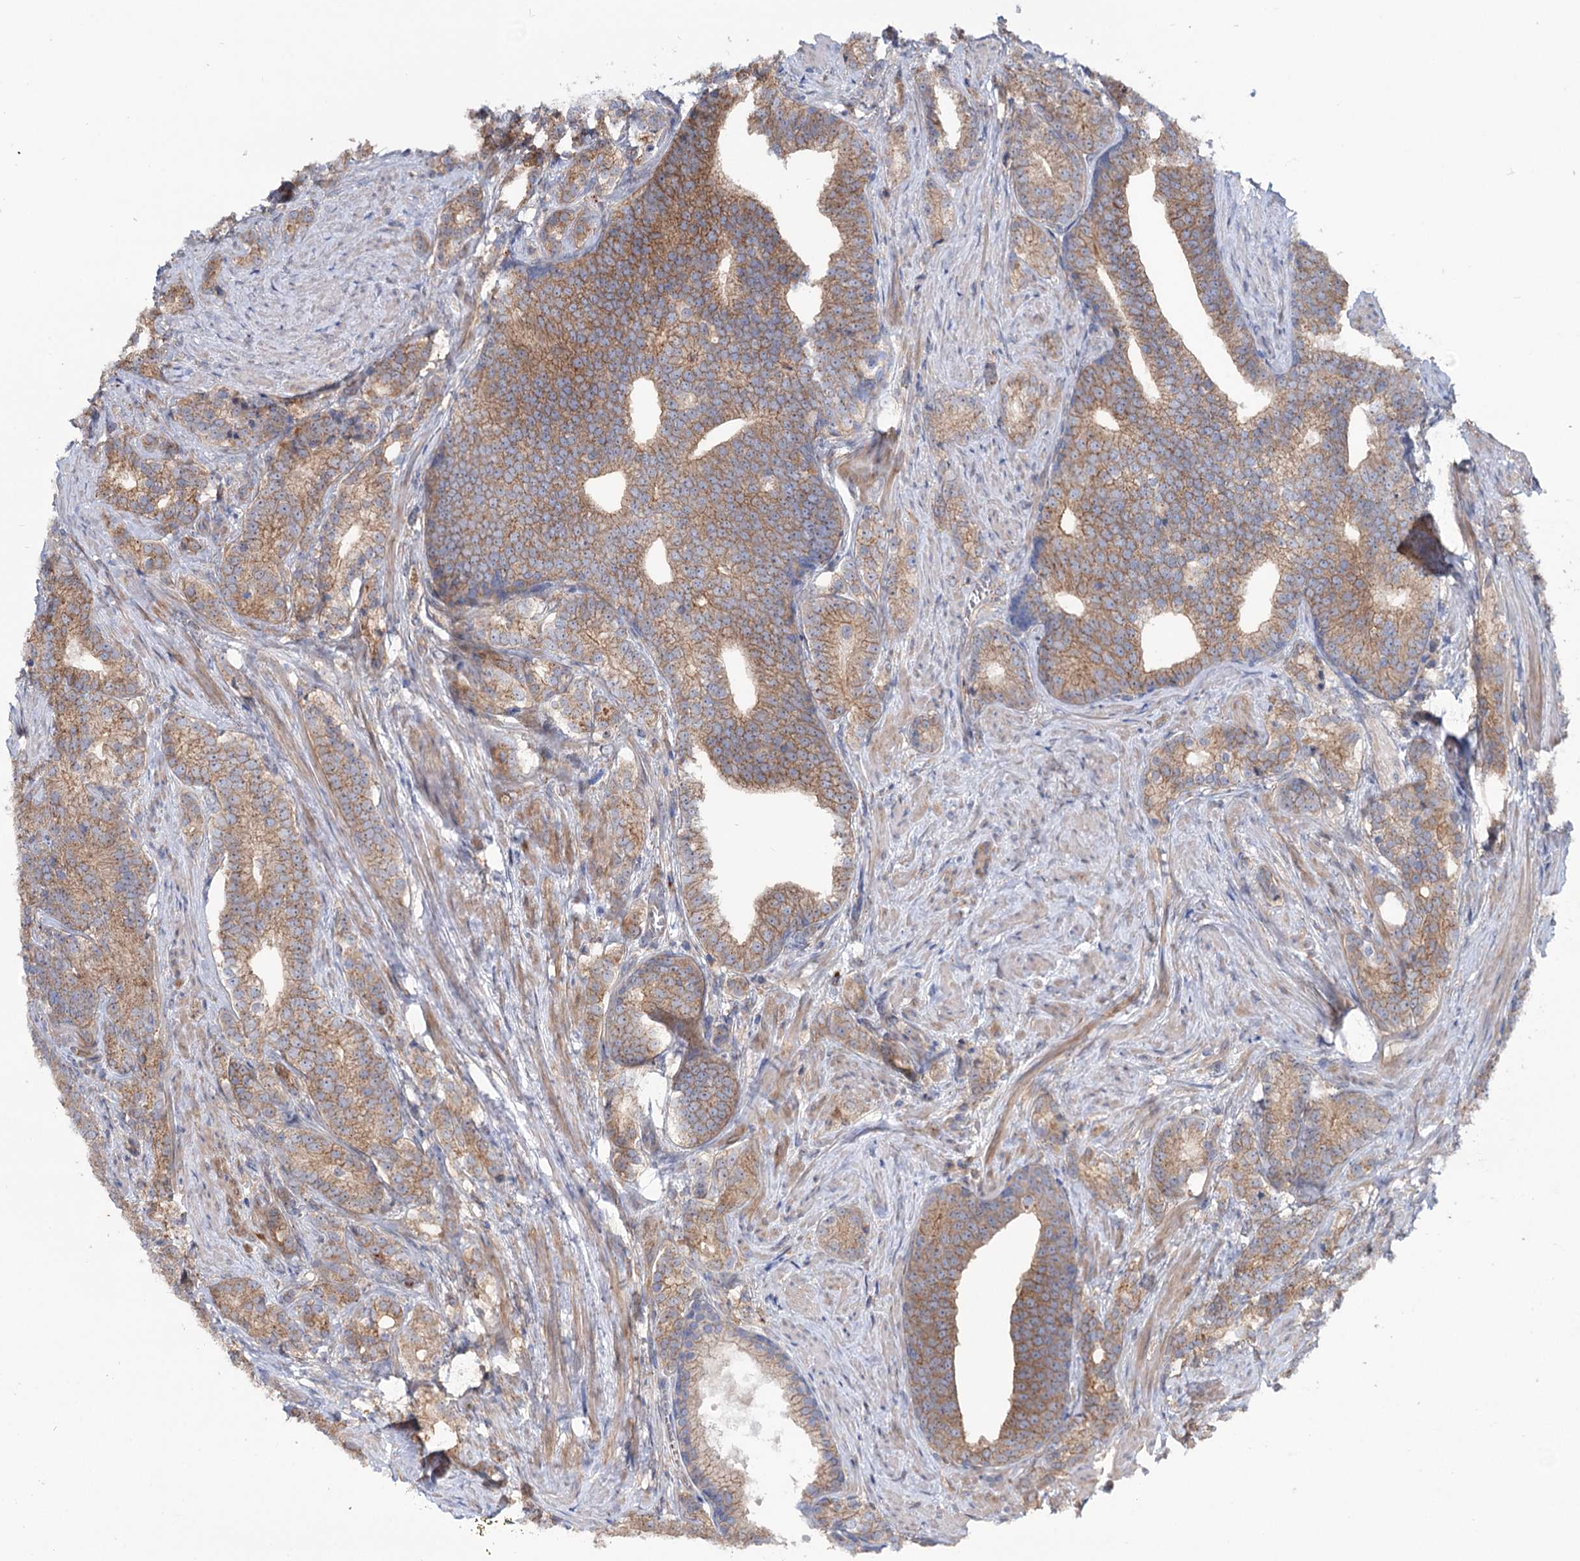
{"staining": {"intensity": "moderate", "quantity": ">75%", "location": "cytoplasmic/membranous"}, "tissue": "prostate cancer", "cell_type": "Tumor cells", "image_type": "cancer", "snomed": [{"axis": "morphology", "description": "Adenocarcinoma, Low grade"}, {"axis": "topography", "description": "Prostate"}], "caption": "The photomicrograph demonstrates a brown stain indicating the presence of a protein in the cytoplasmic/membranous of tumor cells in low-grade adenocarcinoma (prostate). (DAB IHC, brown staining for protein, blue staining for nuclei).", "gene": "SEC24A", "patient": {"sex": "male", "age": 71}}